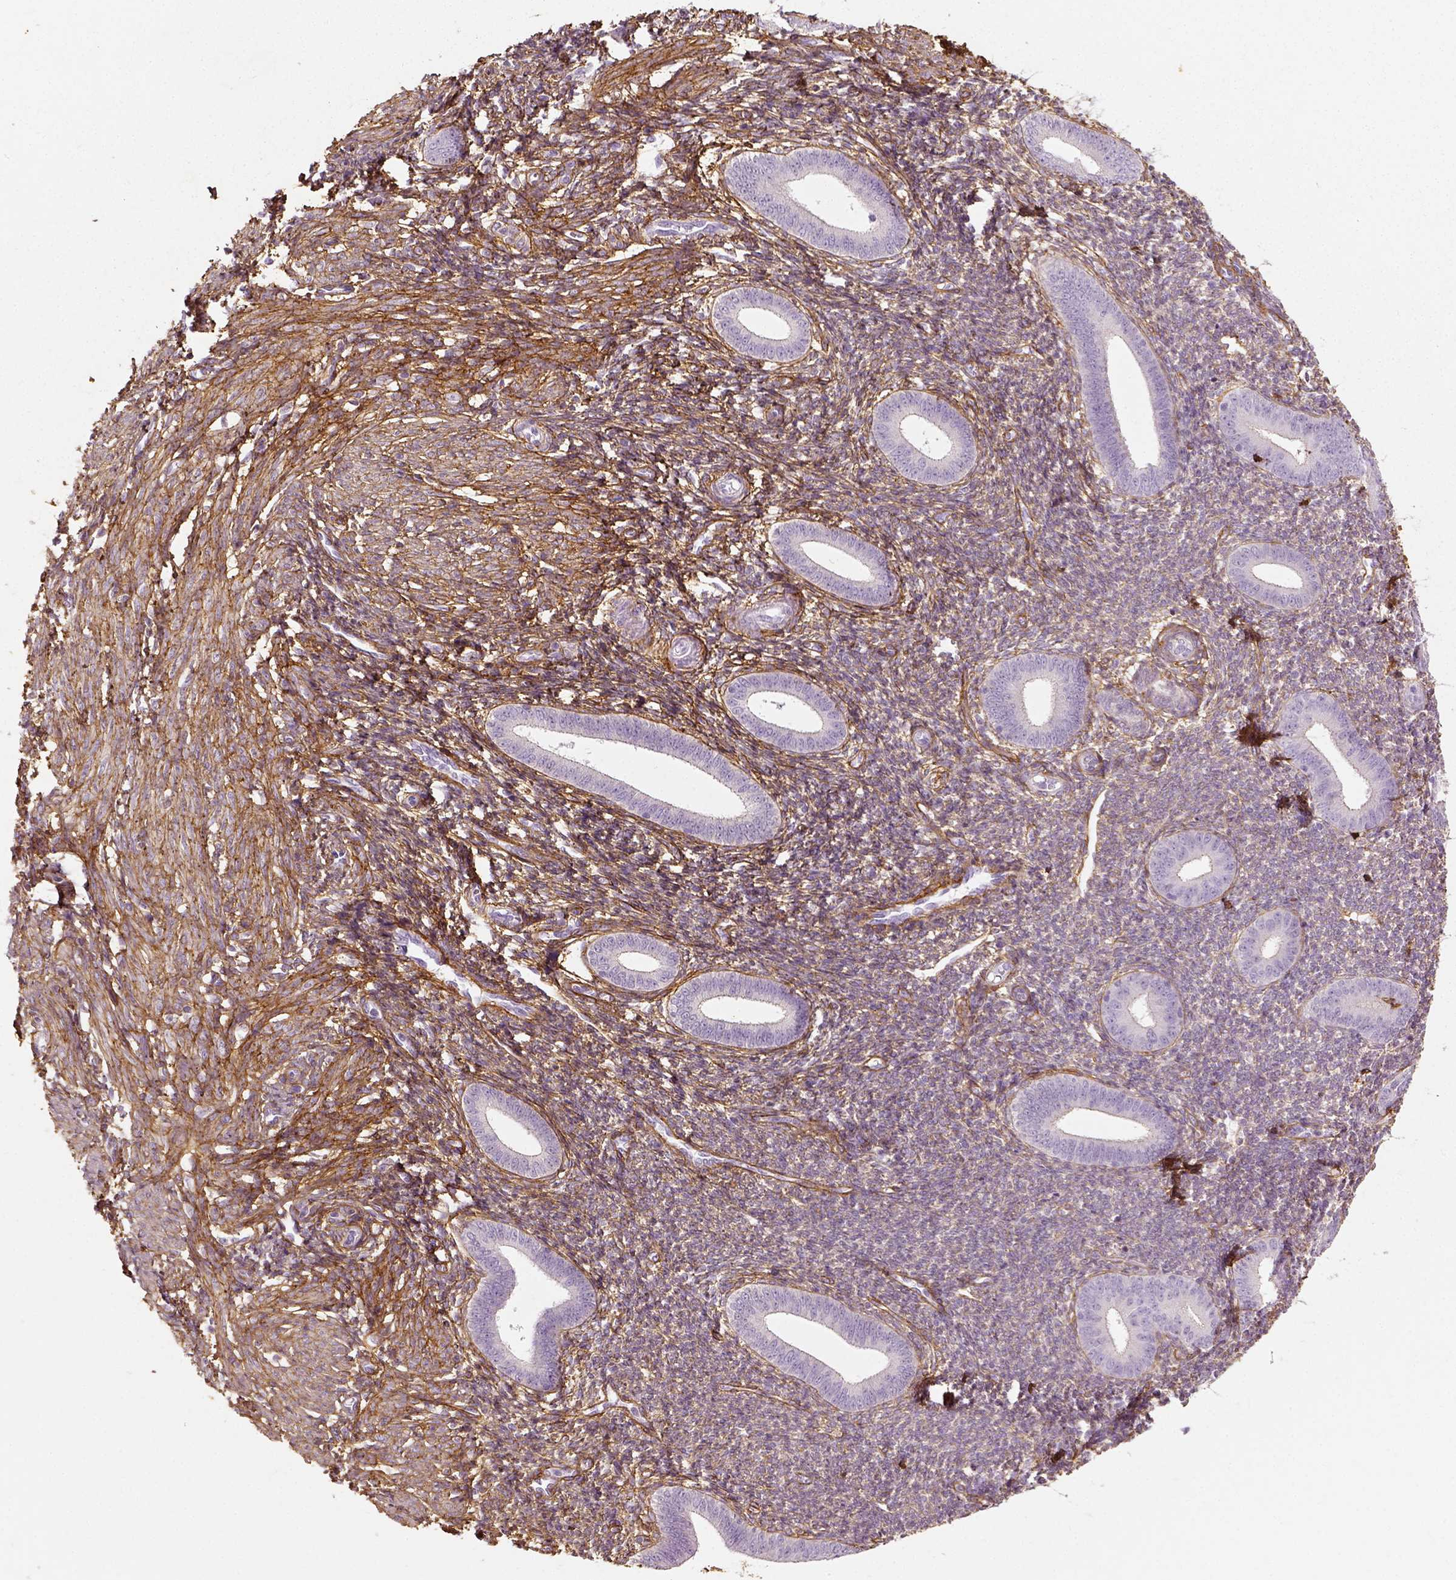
{"staining": {"intensity": "strong", "quantity": ">75%", "location": "cytoplasmic/membranous"}, "tissue": "endometrium", "cell_type": "Cells in endometrial stroma", "image_type": "normal", "snomed": [{"axis": "morphology", "description": "Normal tissue, NOS"}, {"axis": "topography", "description": "Endometrium"}], "caption": "Protein expression analysis of normal human endometrium reveals strong cytoplasmic/membranous positivity in about >75% of cells in endometrial stroma. (Brightfield microscopy of DAB IHC at high magnification).", "gene": "COL6A2", "patient": {"sex": "female", "age": 25}}